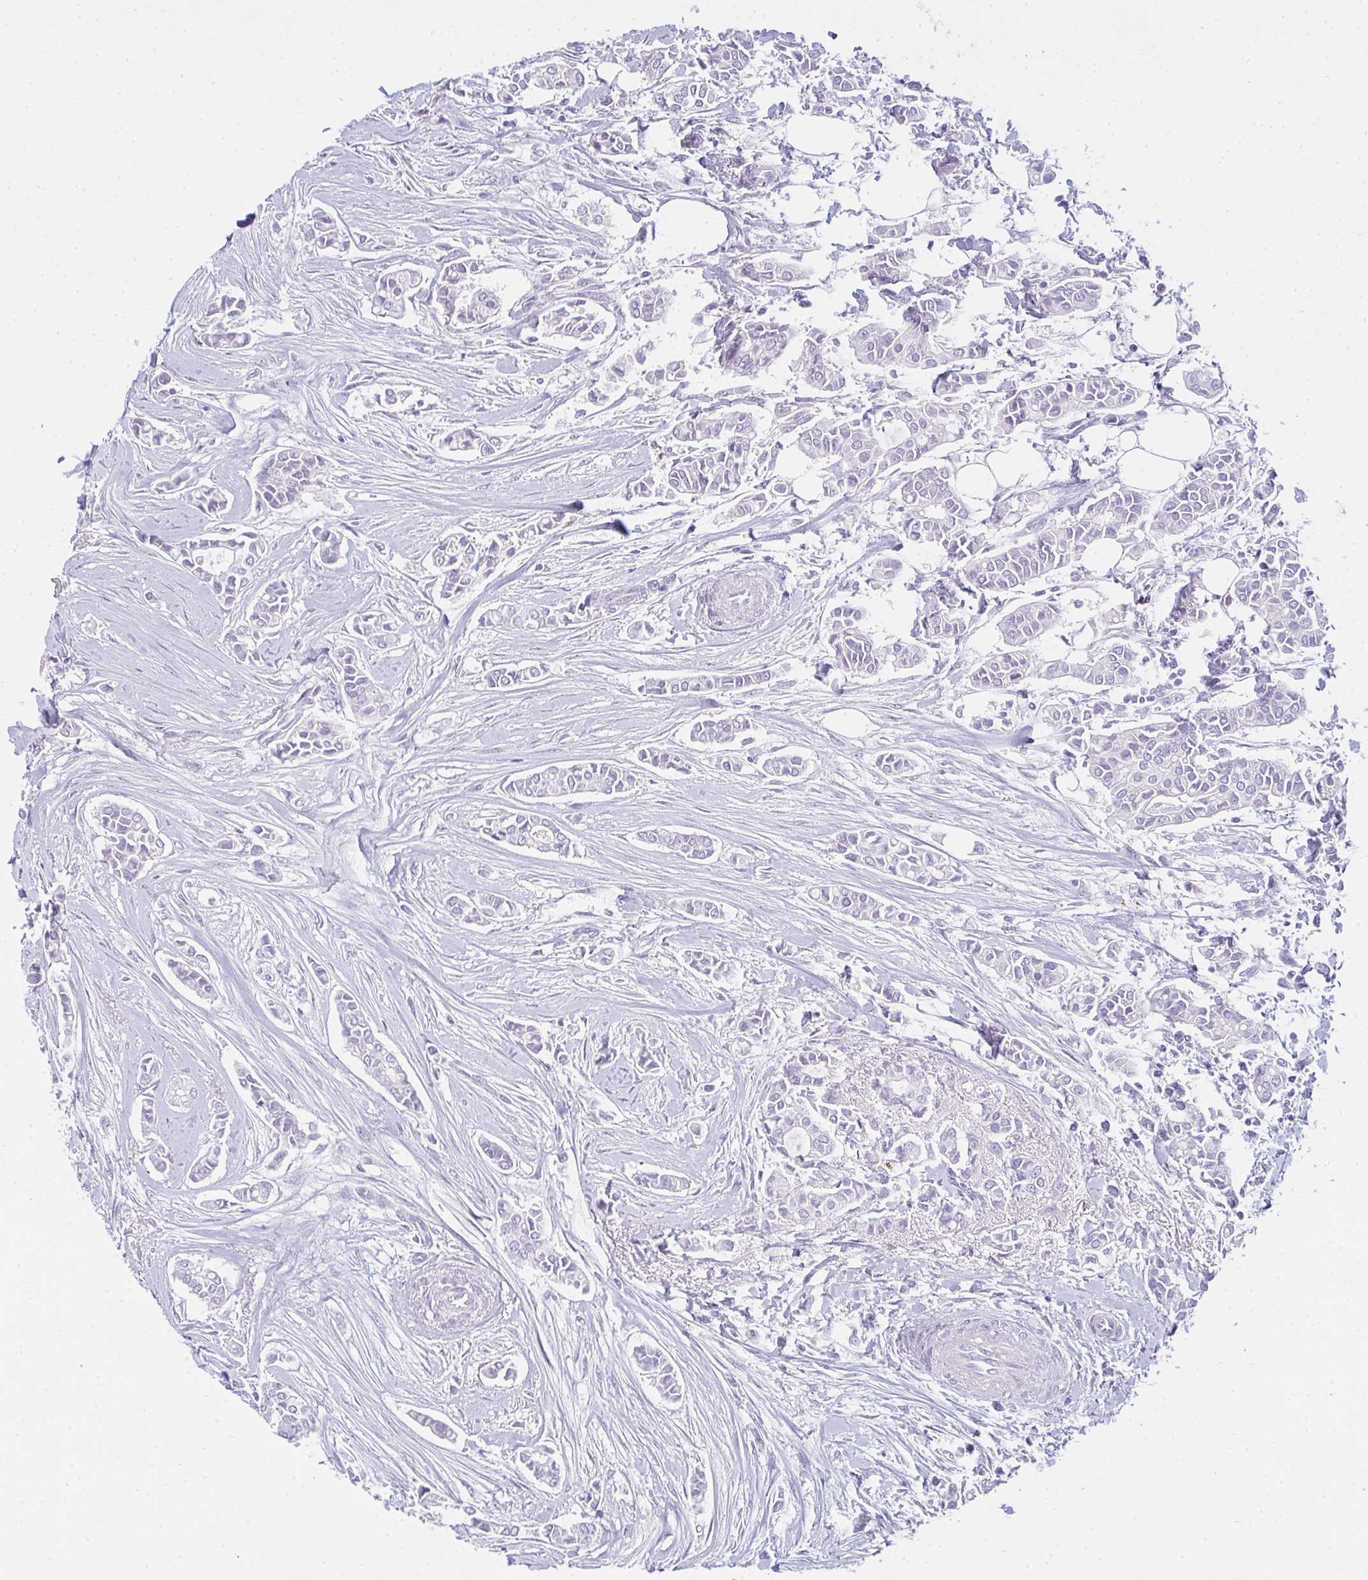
{"staining": {"intensity": "negative", "quantity": "none", "location": "none"}, "tissue": "breast cancer", "cell_type": "Tumor cells", "image_type": "cancer", "snomed": [{"axis": "morphology", "description": "Duct carcinoma"}, {"axis": "topography", "description": "Breast"}], "caption": "This is an immunohistochemistry (IHC) micrograph of breast cancer (invasive ductal carcinoma). There is no positivity in tumor cells.", "gene": "COX7B", "patient": {"sex": "female", "age": 84}}